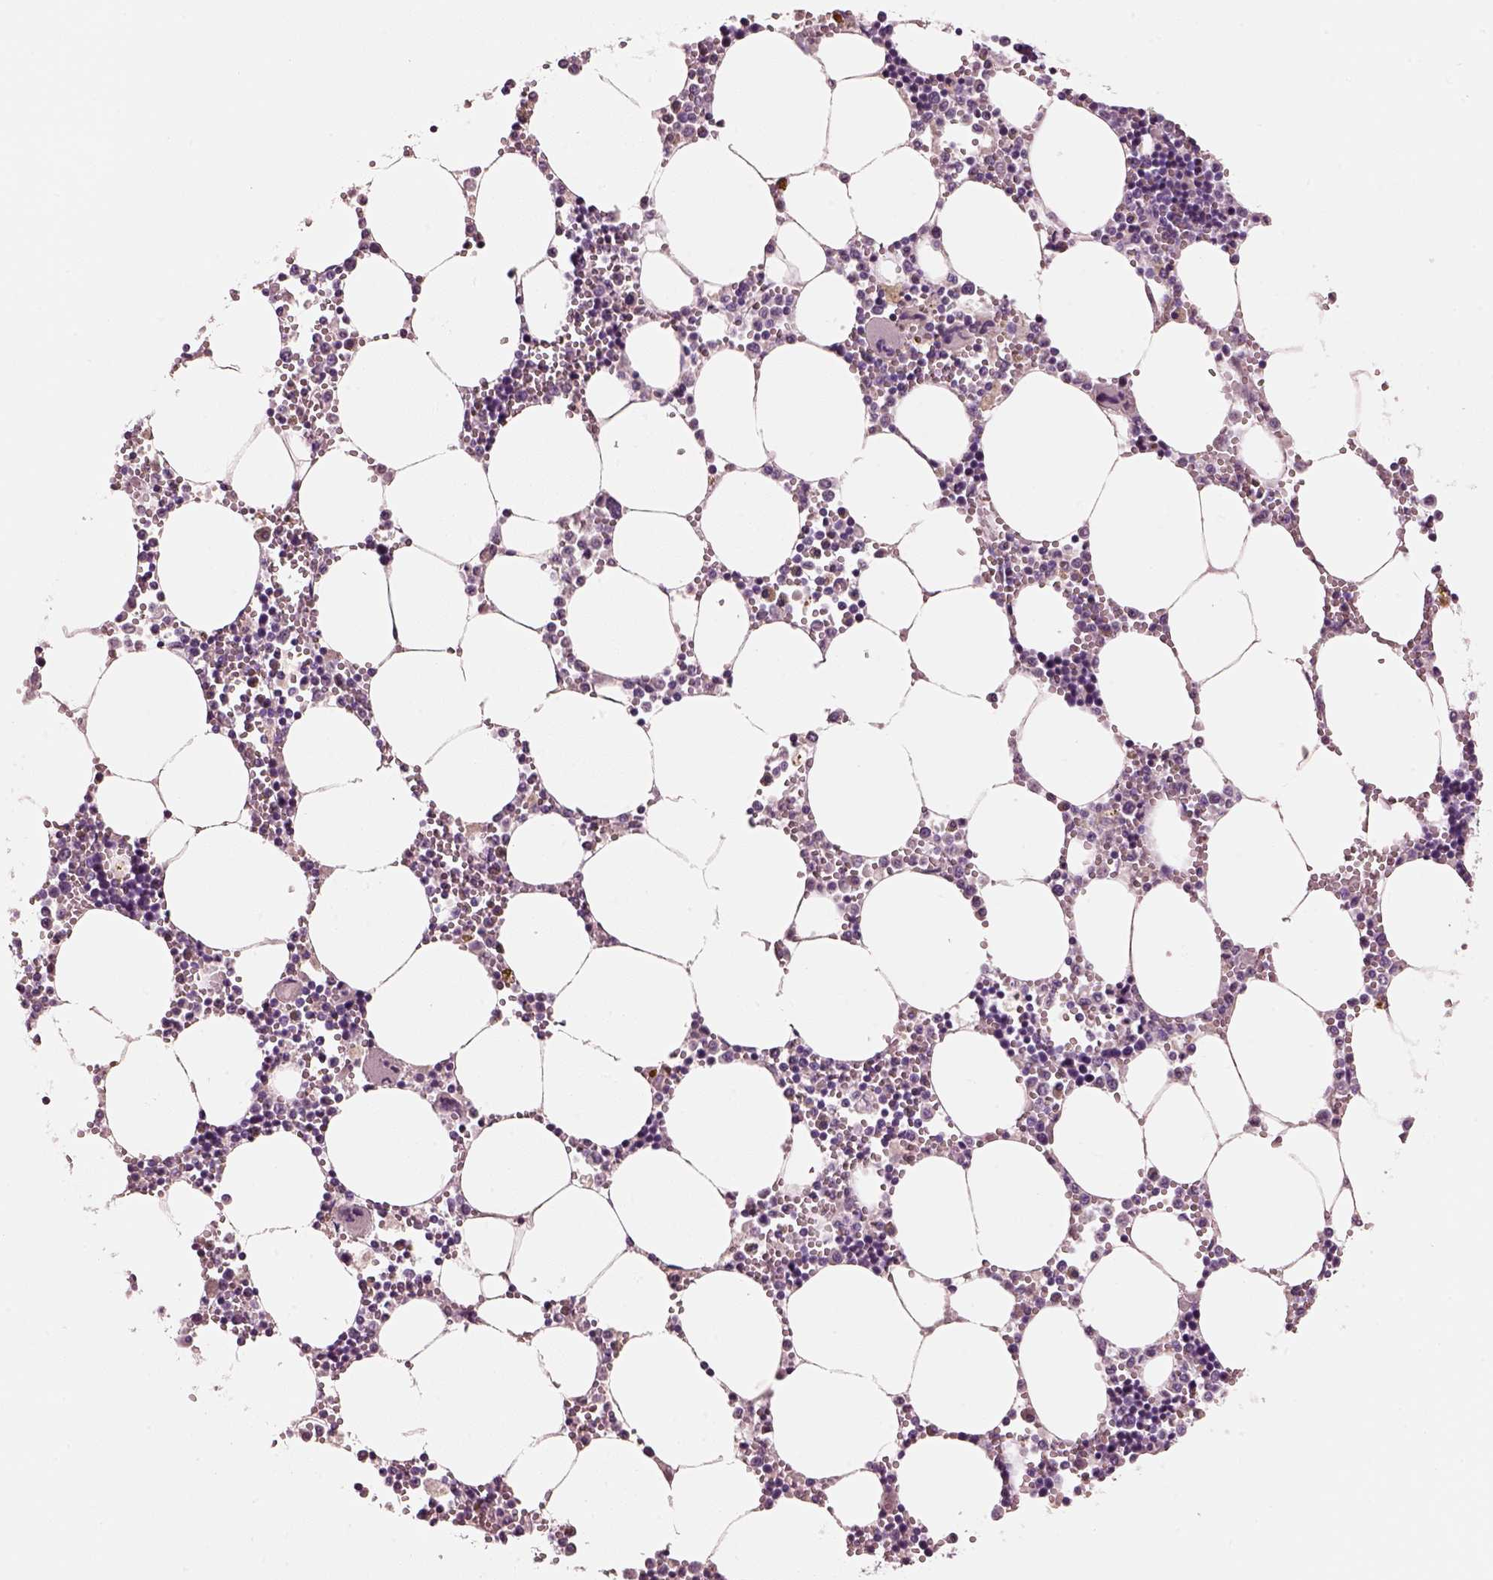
{"staining": {"intensity": "negative", "quantity": "none", "location": "none"}, "tissue": "bone marrow", "cell_type": "Hematopoietic cells", "image_type": "normal", "snomed": [{"axis": "morphology", "description": "Normal tissue, NOS"}, {"axis": "topography", "description": "Bone marrow"}], "caption": "Normal bone marrow was stained to show a protein in brown. There is no significant expression in hematopoietic cells.", "gene": "ELSPBP1", "patient": {"sex": "male", "age": 54}}